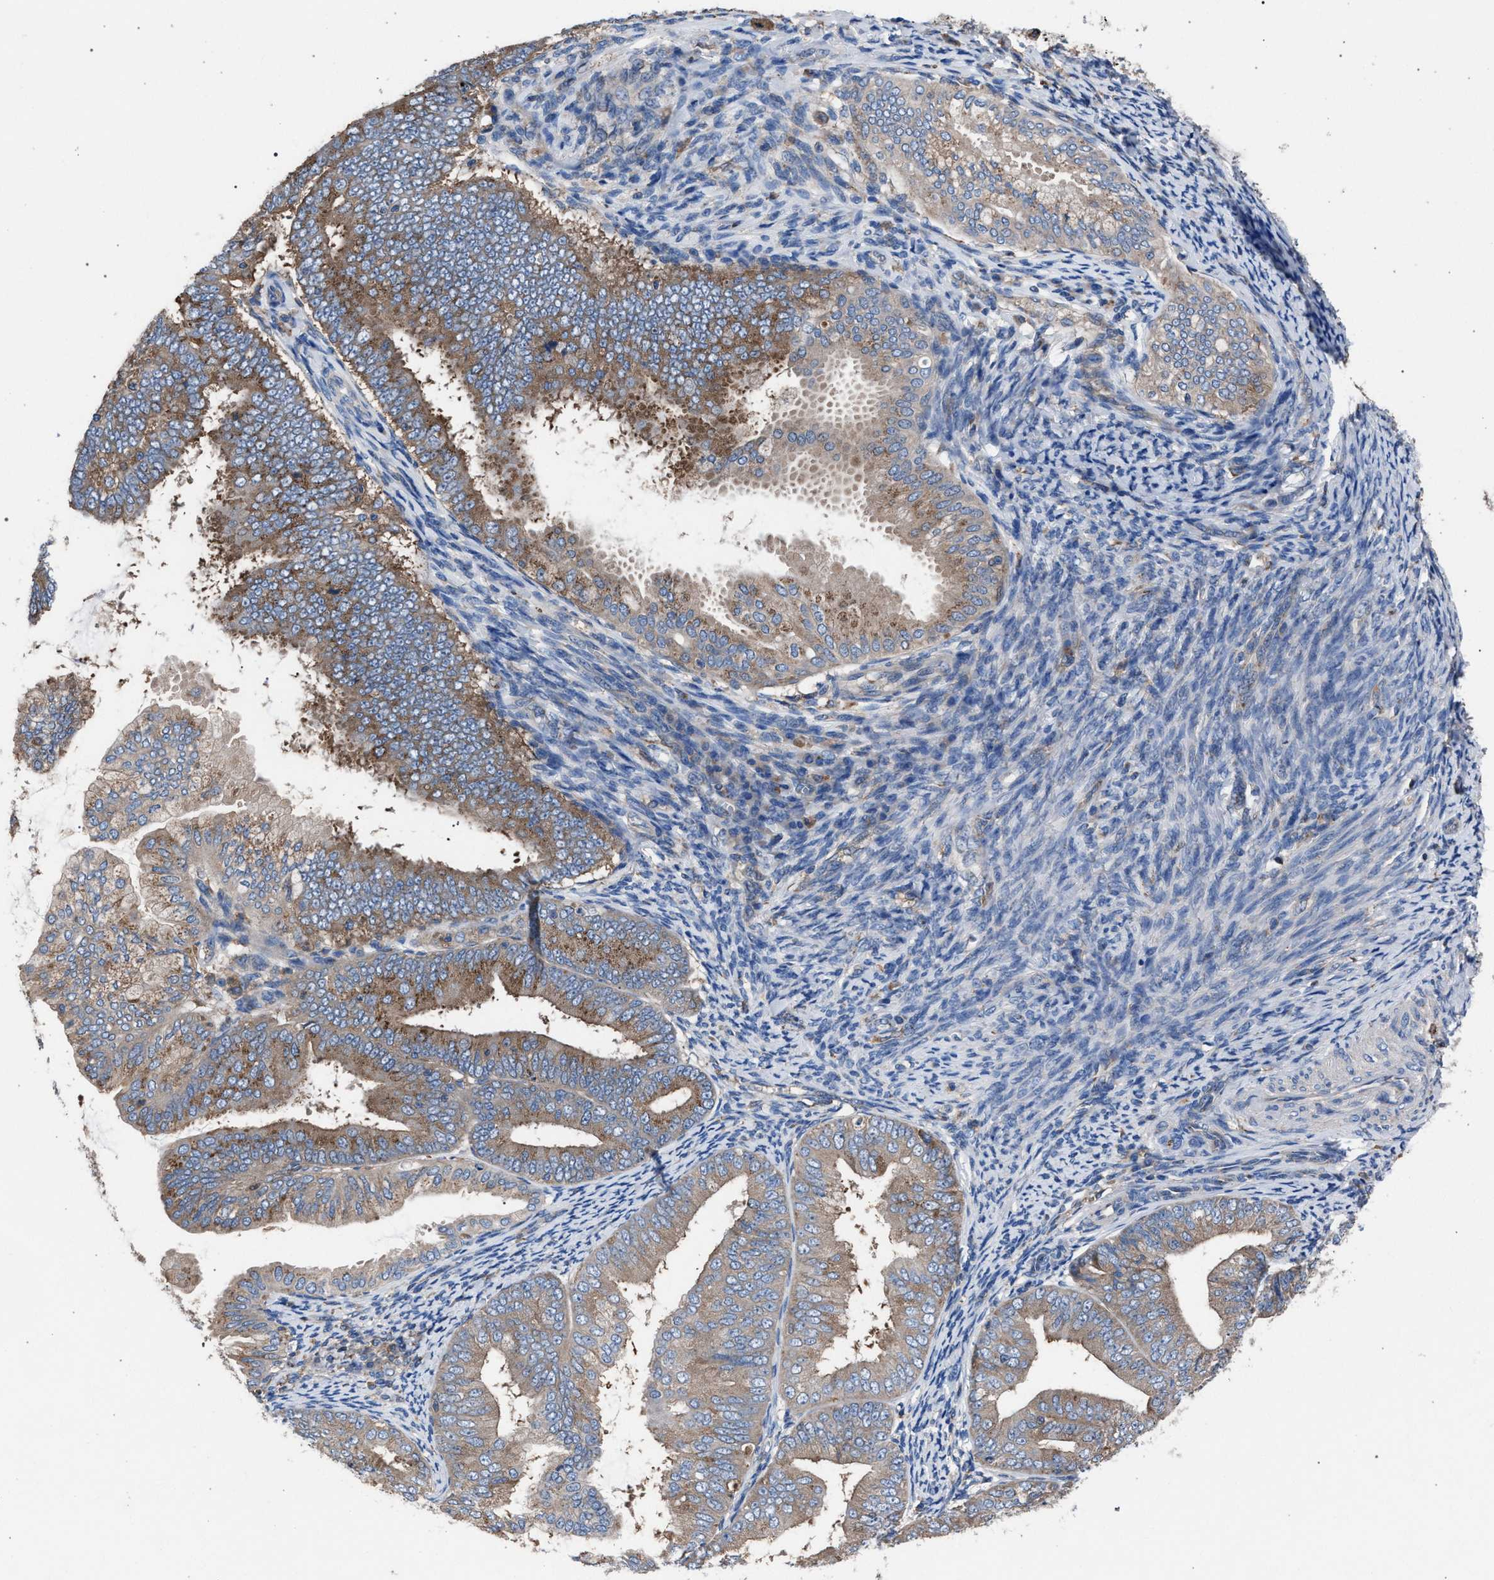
{"staining": {"intensity": "moderate", "quantity": ">75%", "location": "cytoplasmic/membranous"}, "tissue": "endometrial cancer", "cell_type": "Tumor cells", "image_type": "cancer", "snomed": [{"axis": "morphology", "description": "Adenocarcinoma, NOS"}, {"axis": "topography", "description": "Endometrium"}], "caption": "Immunohistochemistry (IHC) photomicrograph of neoplastic tissue: human adenocarcinoma (endometrial) stained using immunohistochemistry exhibits medium levels of moderate protein expression localized specifically in the cytoplasmic/membranous of tumor cells, appearing as a cytoplasmic/membranous brown color.", "gene": "ATP6V0A1", "patient": {"sex": "female", "age": 63}}